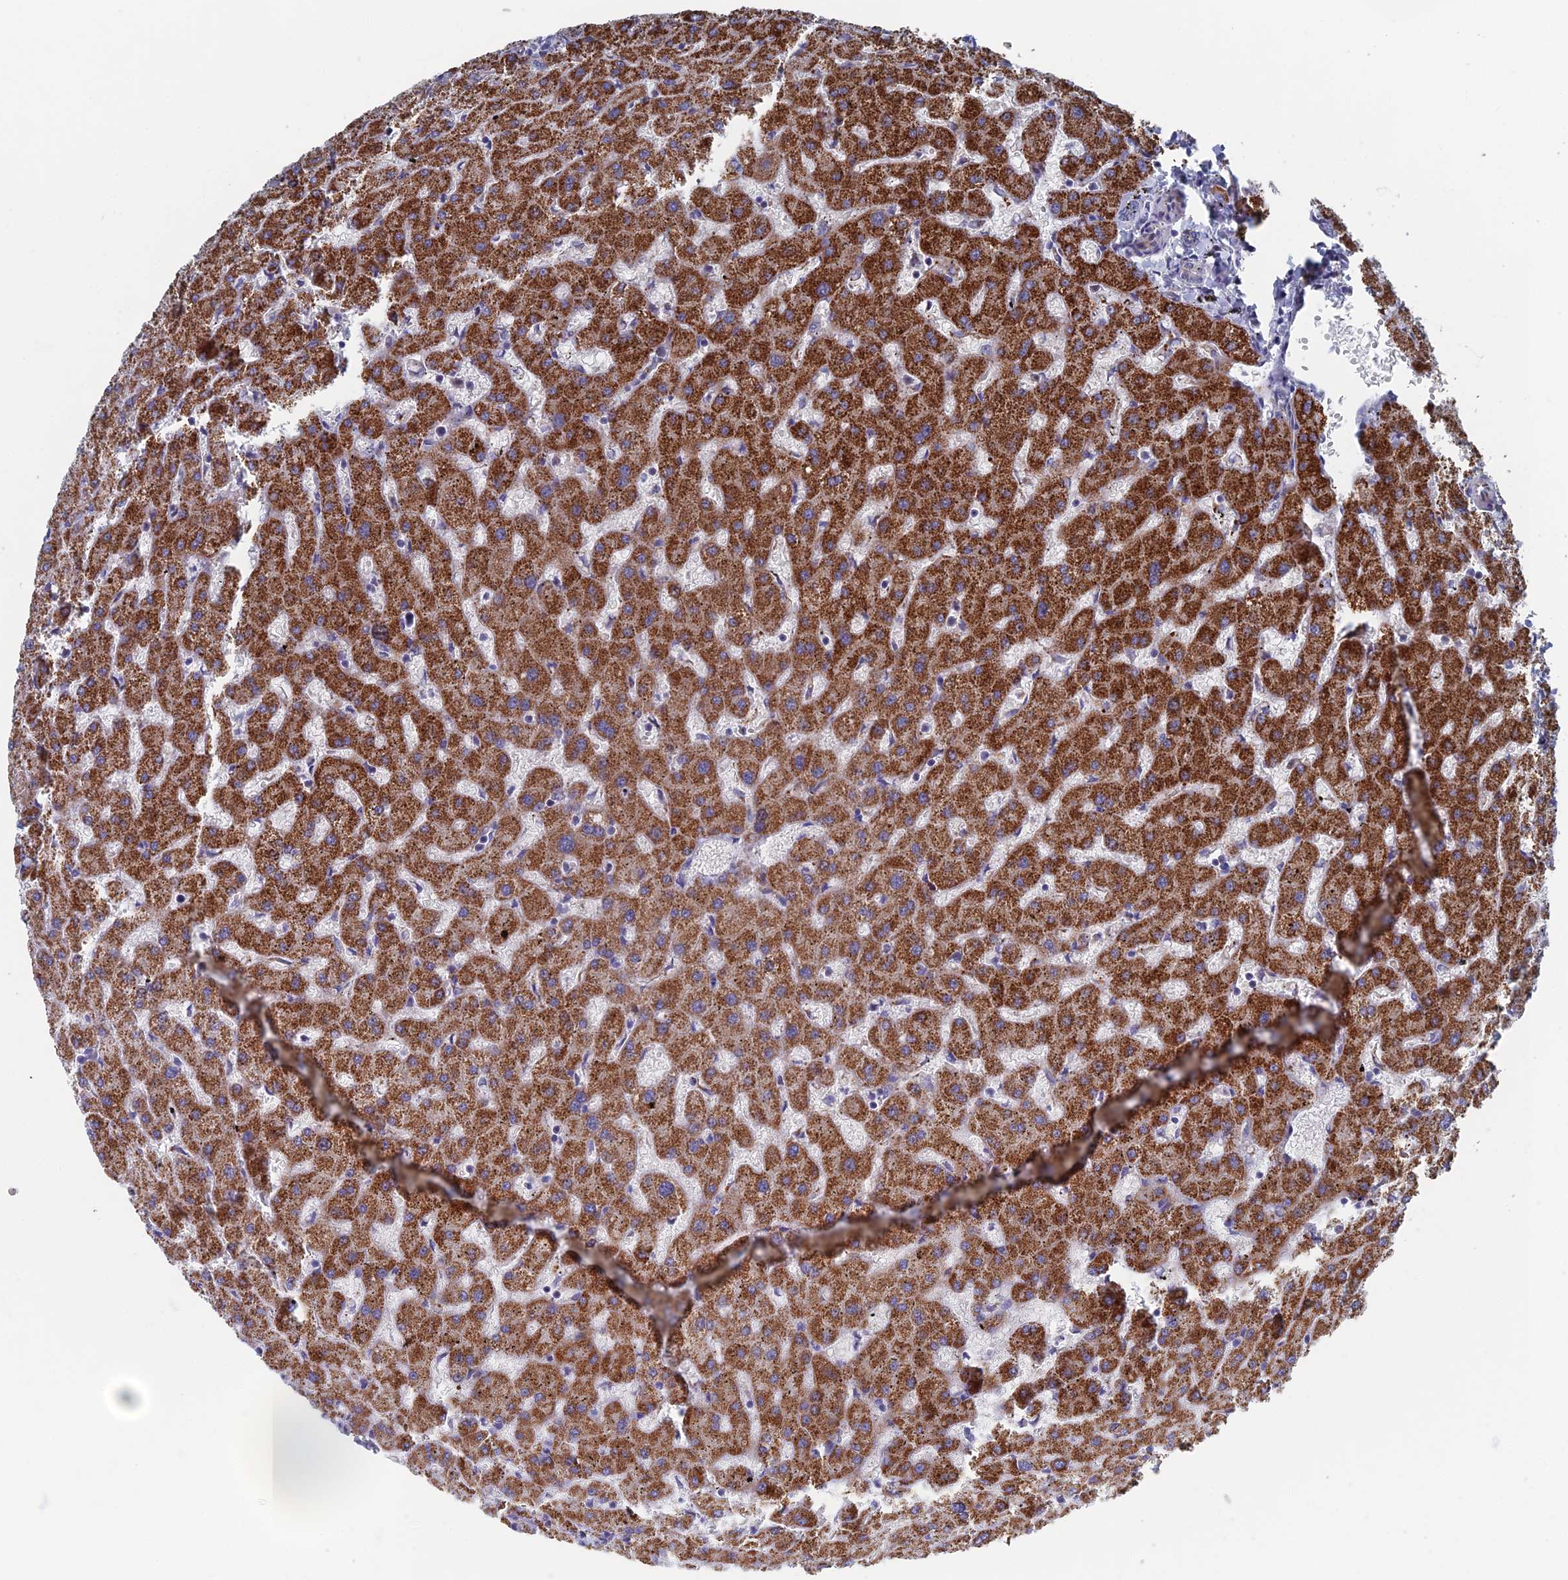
{"staining": {"intensity": "negative", "quantity": "none", "location": "none"}, "tissue": "liver", "cell_type": "Cholangiocytes", "image_type": "normal", "snomed": [{"axis": "morphology", "description": "Normal tissue, NOS"}, {"axis": "topography", "description": "Liver"}], "caption": "The photomicrograph demonstrates no staining of cholangiocytes in normal liver.", "gene": "GTF2IRD1", "patient": {"sex": "female", "age": 63}}